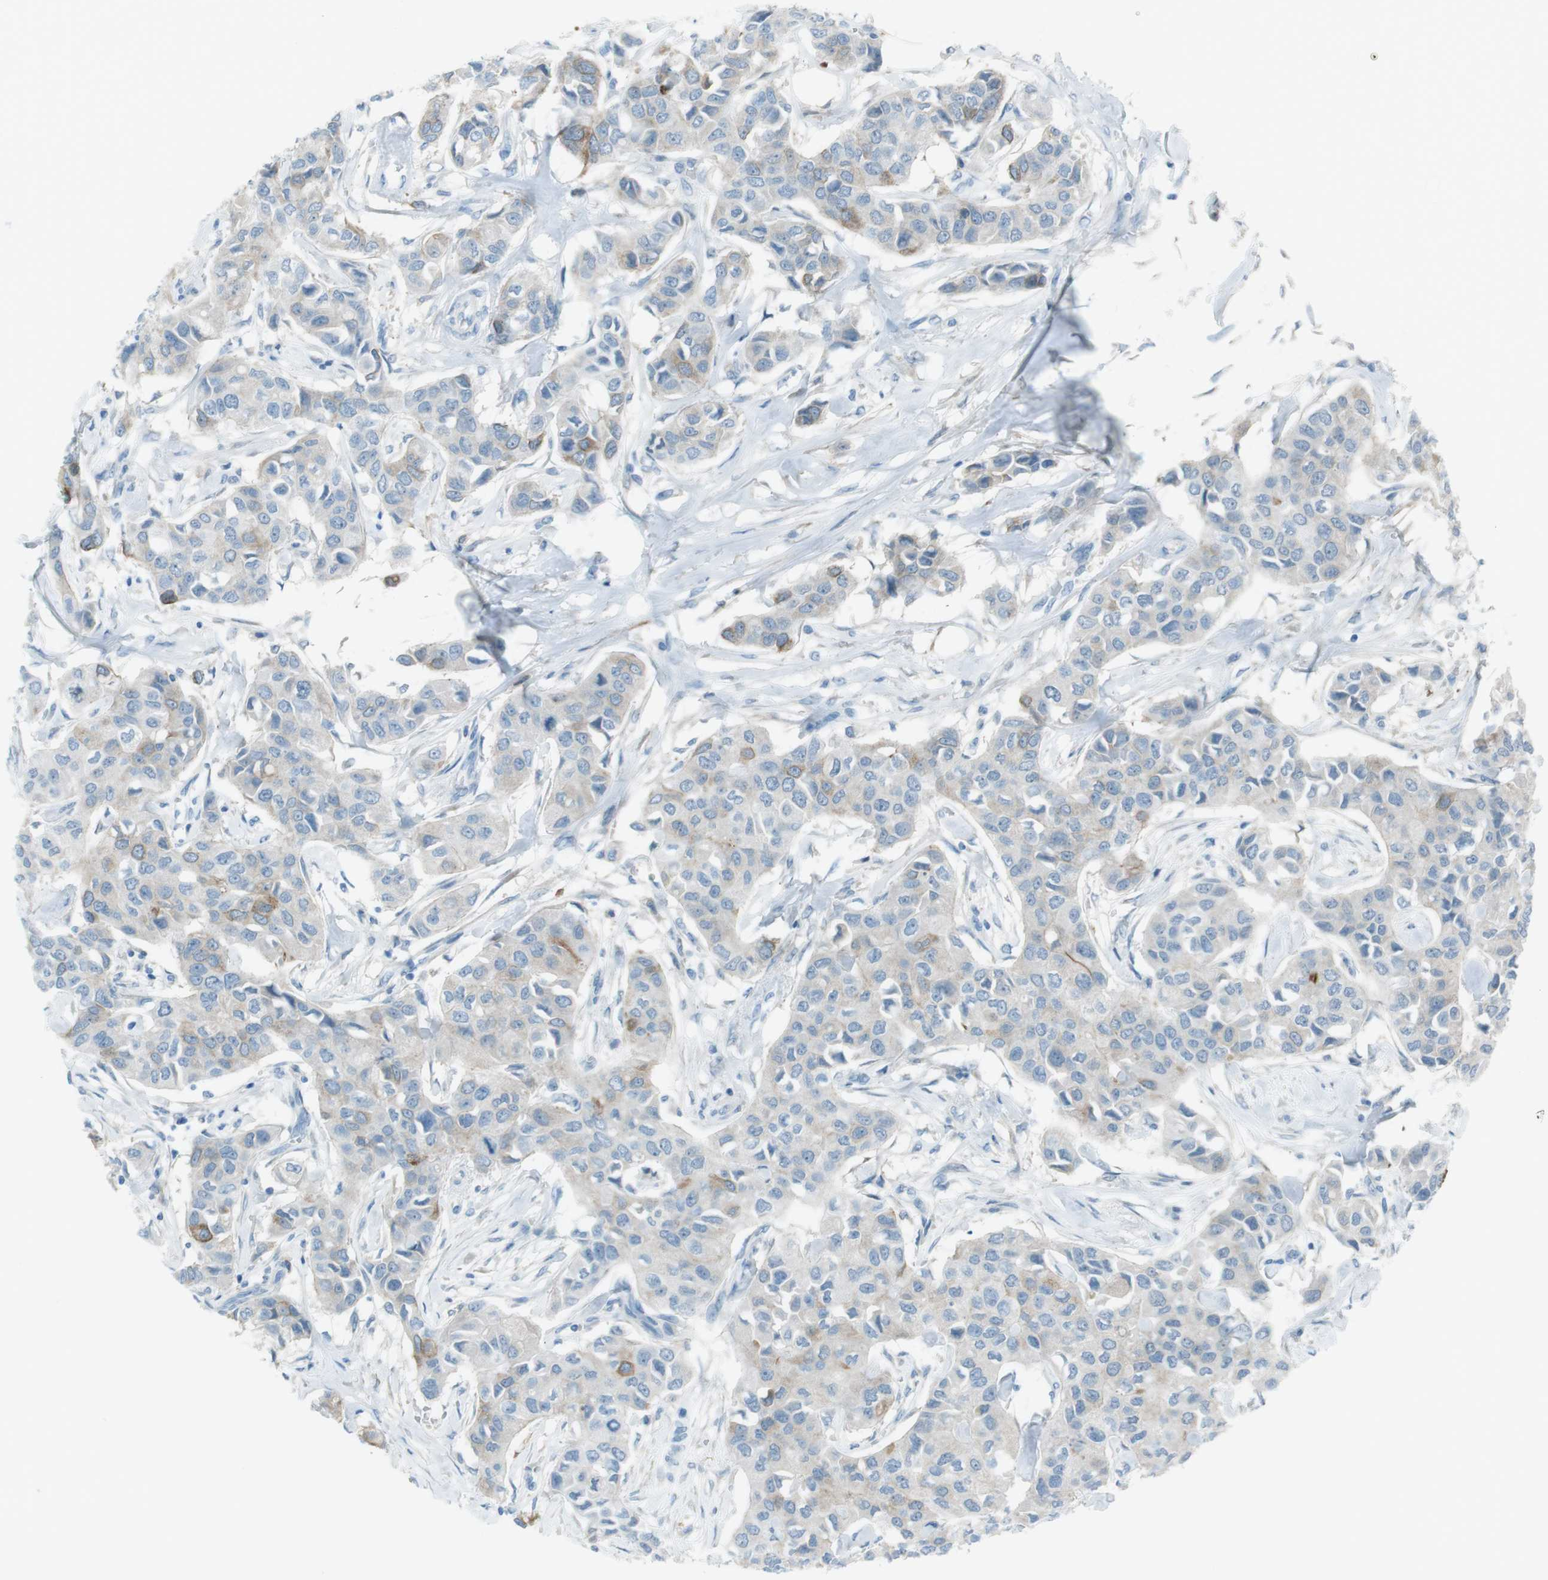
{"staining": {"intensity": "weak", "quantity": "25%-75%", "location": "cytoplasmic/membranous"}, "tissue": "breast cancer", "cell_type": "Tumor cells", "image_type": "cancer", "snomed": [{"axis": "morphology", "description": "Duct carcinoma"}, {"axis": "topography", "description": "Breast"}], "caption": "Breast cancer (infiltrating ductal carcinoma) stained with DAB immunohistochemistry reveals low levels of weak cytoplasmic/membranous expression in about 25%-75% of tumor cells.", "gene": "TUBB2A", "patient": {"sex": "female", "age": 80}}